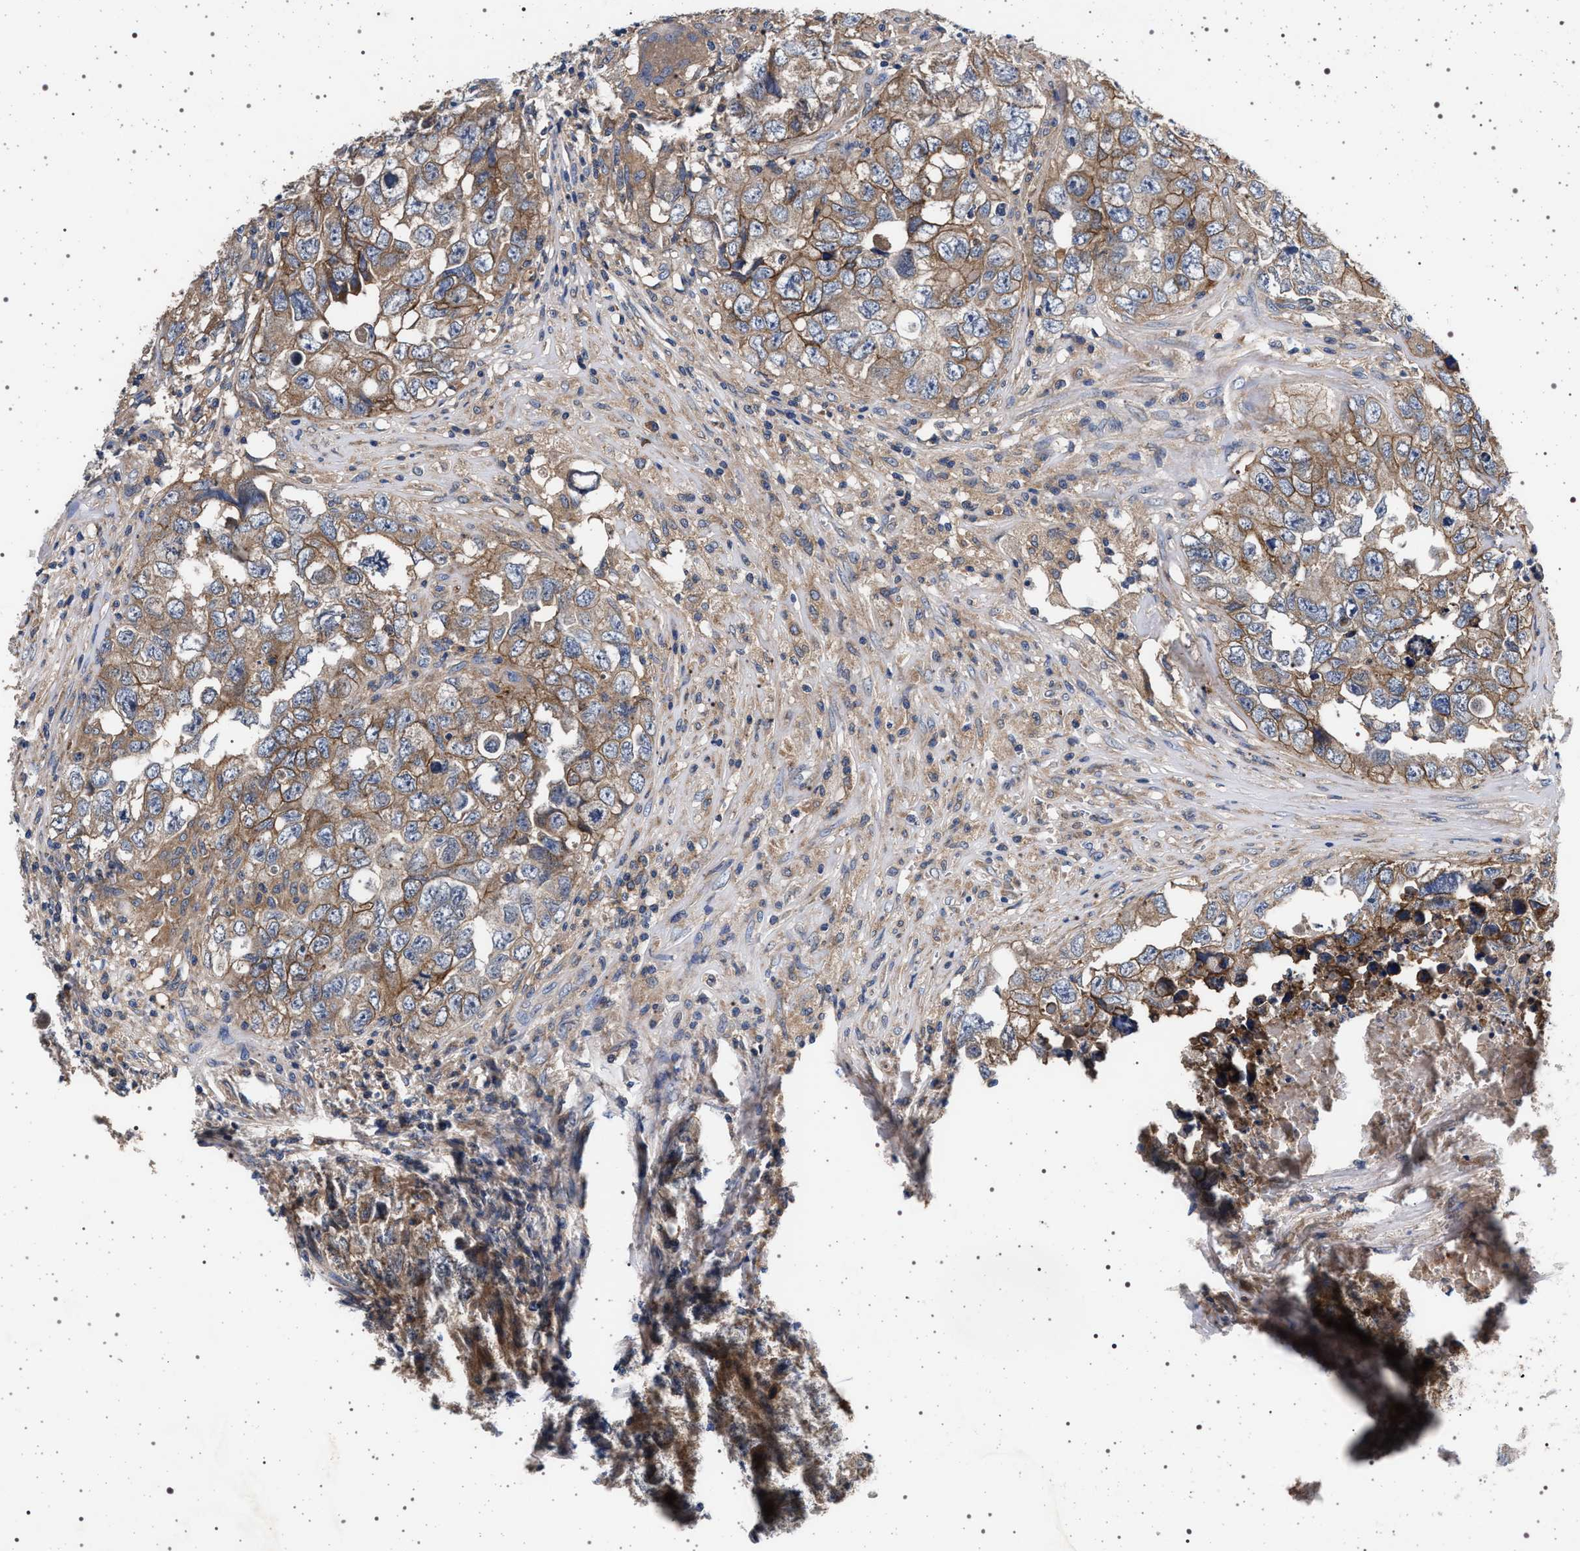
{"staining": {"intensity": "moderate", "quantity": ">75%", "location": "cytoplasmic/membranous"}, "tissue": "testis cancer", "cell_type": "Tumor cells", "image_type": "cancer", "snomed": [{"axis": "morphology", "description": "Seminoma, NOS"}, {"axis": "morphology", "description": "Carcinoma, Embryonal, NOS"}, {"axis": "topography", "description": "Testis"}], "caption": "A high-resolution image shows immunohistochemistry (IHC) staining of testis cancer, which exhibits moderate cytoplasmic/membranous expression in approximately >75% of tumor cells.", "gene": "MAP3K2", "patient": {"sex": "male", "age": 43}}